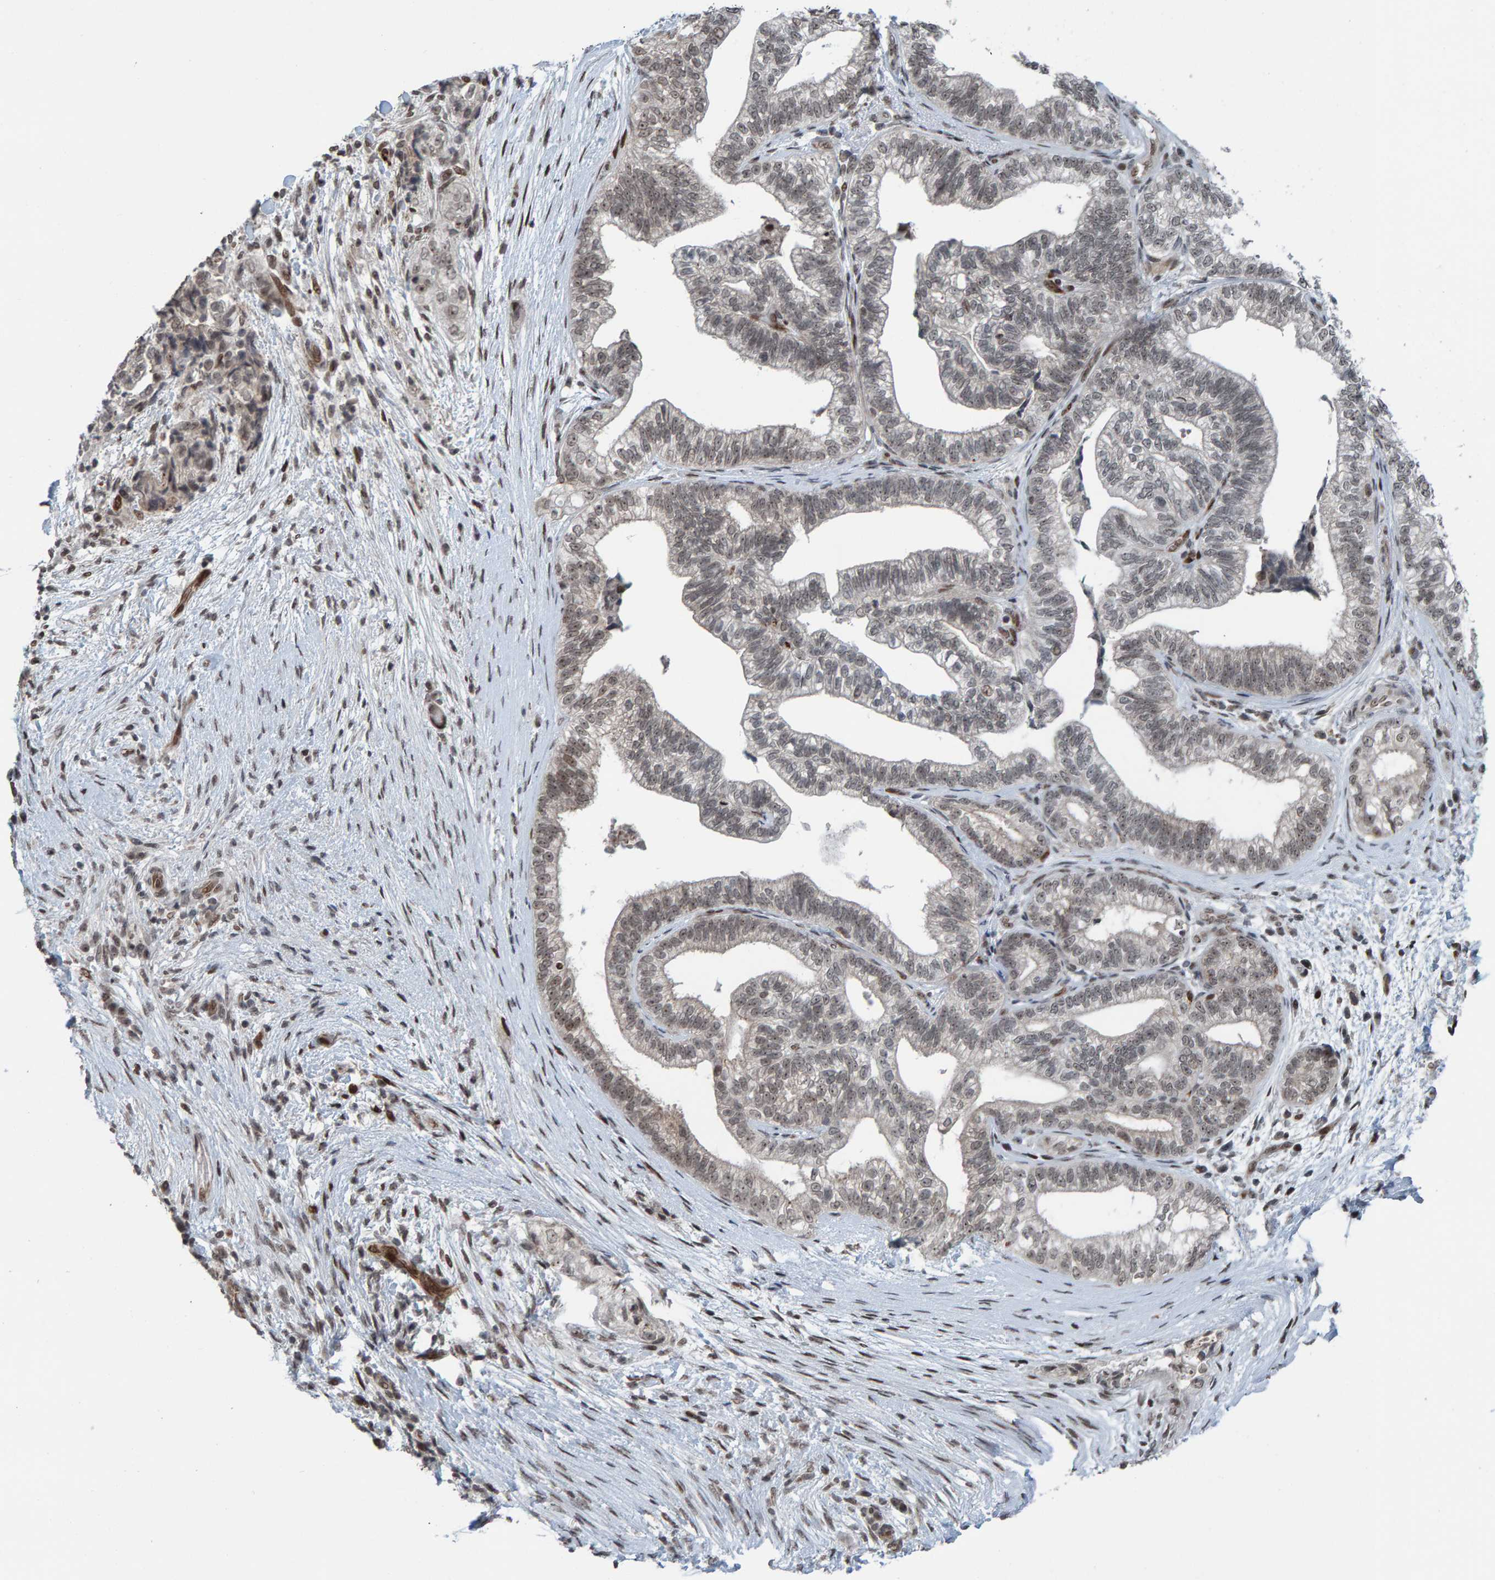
{"staining": {"intensity": "weak", "quantity": "<25%", "location": "nuclear"}, "tissue": "pancreatic cancer", "cell_type": "Tumor cells", "image_type": "cancer", "snomed": [{"axis": "morphology", "description": "Adenocarcinoma, NOS"}, {"axis": "topography", "description": "Pancreas"}], "caption": "This is a micrograph of IHC staining of pancreatic adenocarcinoma, which shows no staining in tumor cells.", "gene": "ZNF366", "patient": {"sex": "male", "age": 72}}